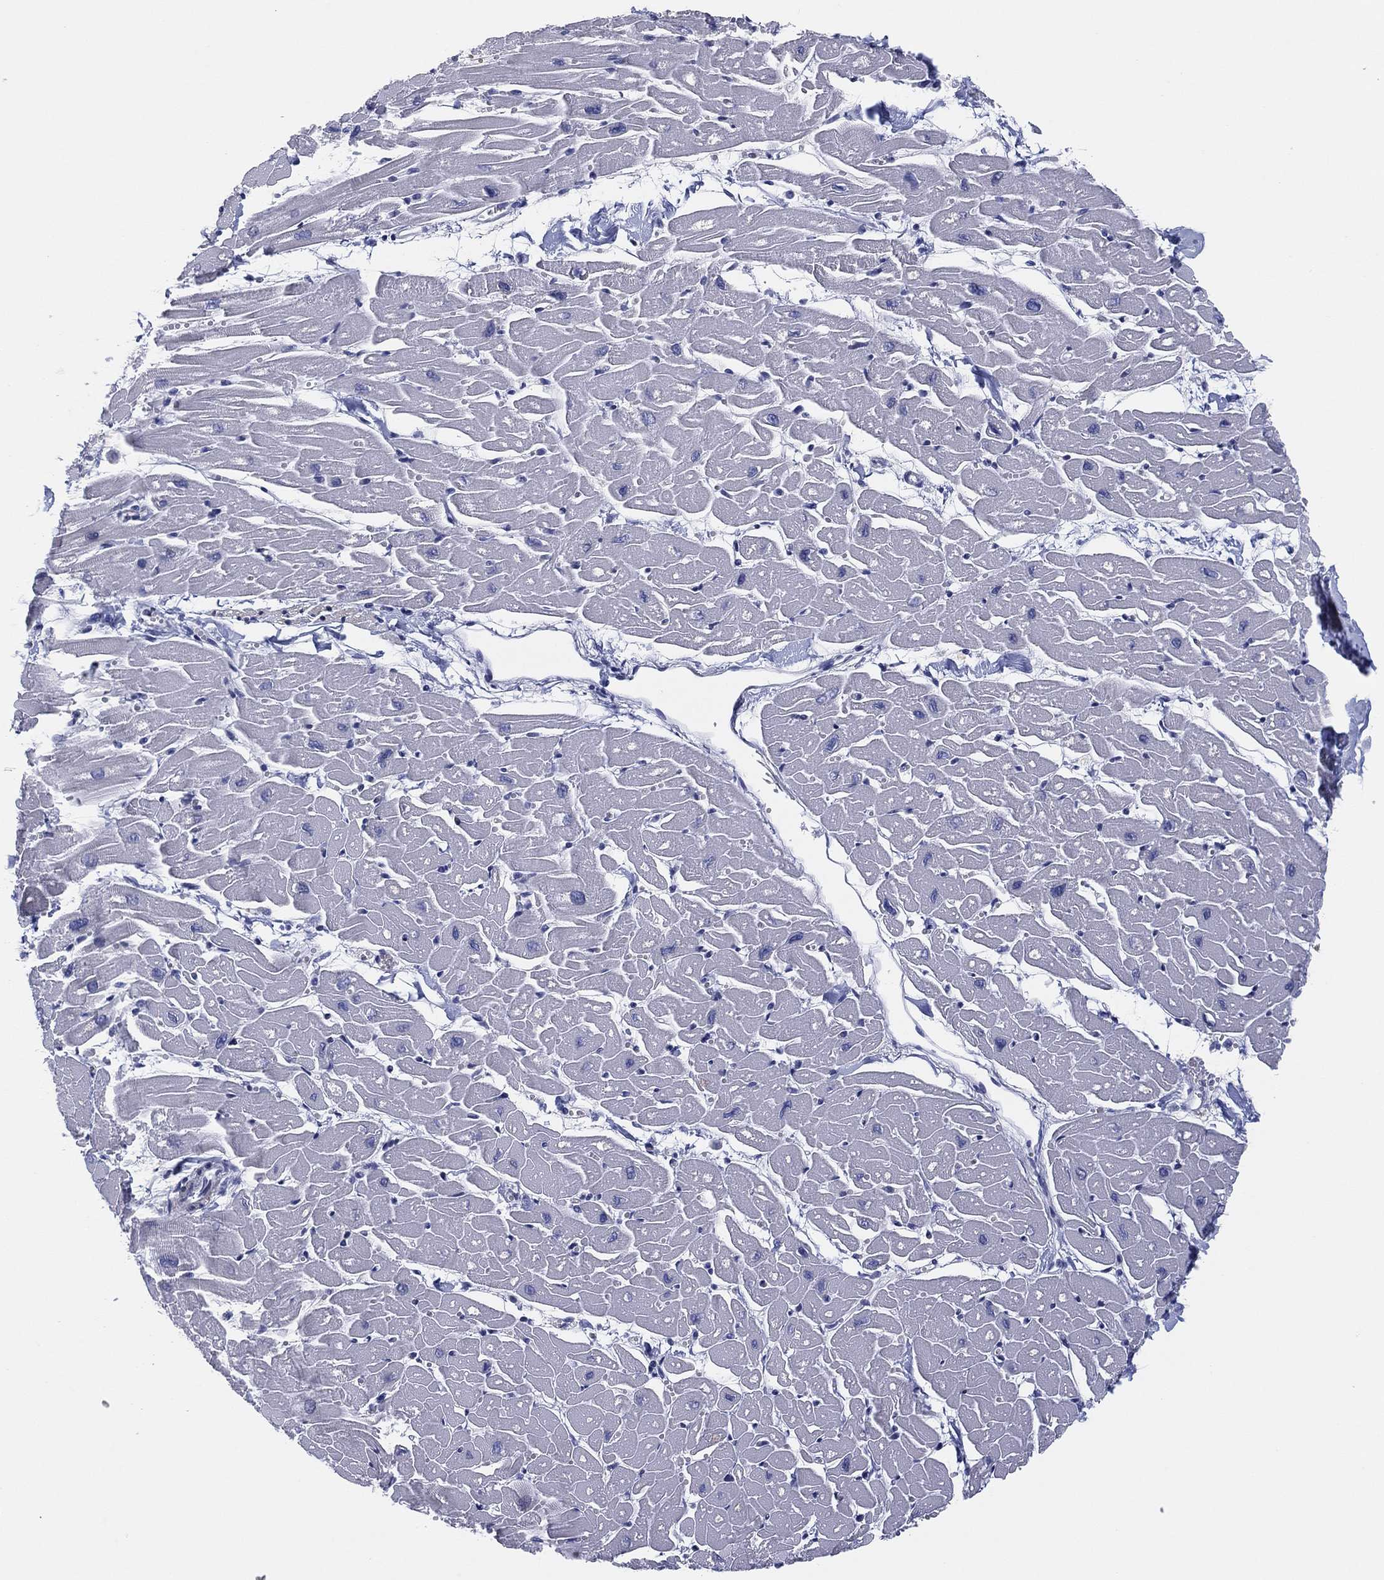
{"staining": {"intensity": "negative", "quantity": "none", "location": "none"}, "tissue": "heart muscle", "cell_type": "Cardiomyocytes", "image_type": "normal", "snomed": [{"axis": "morphology", "description": "Normal tissue, NOS"}, {"axis": "topography", "description": "Heart"}], "caption": "Cardiomyocytes show no significant positivity in benign heart muscle. Brightfield microscopy of IHC stained with DAB (brown) and hematoxylin (blue), captured at high magnification.", "gene": "HEATR4", "patient": {"sex": "male", "age": 57}}